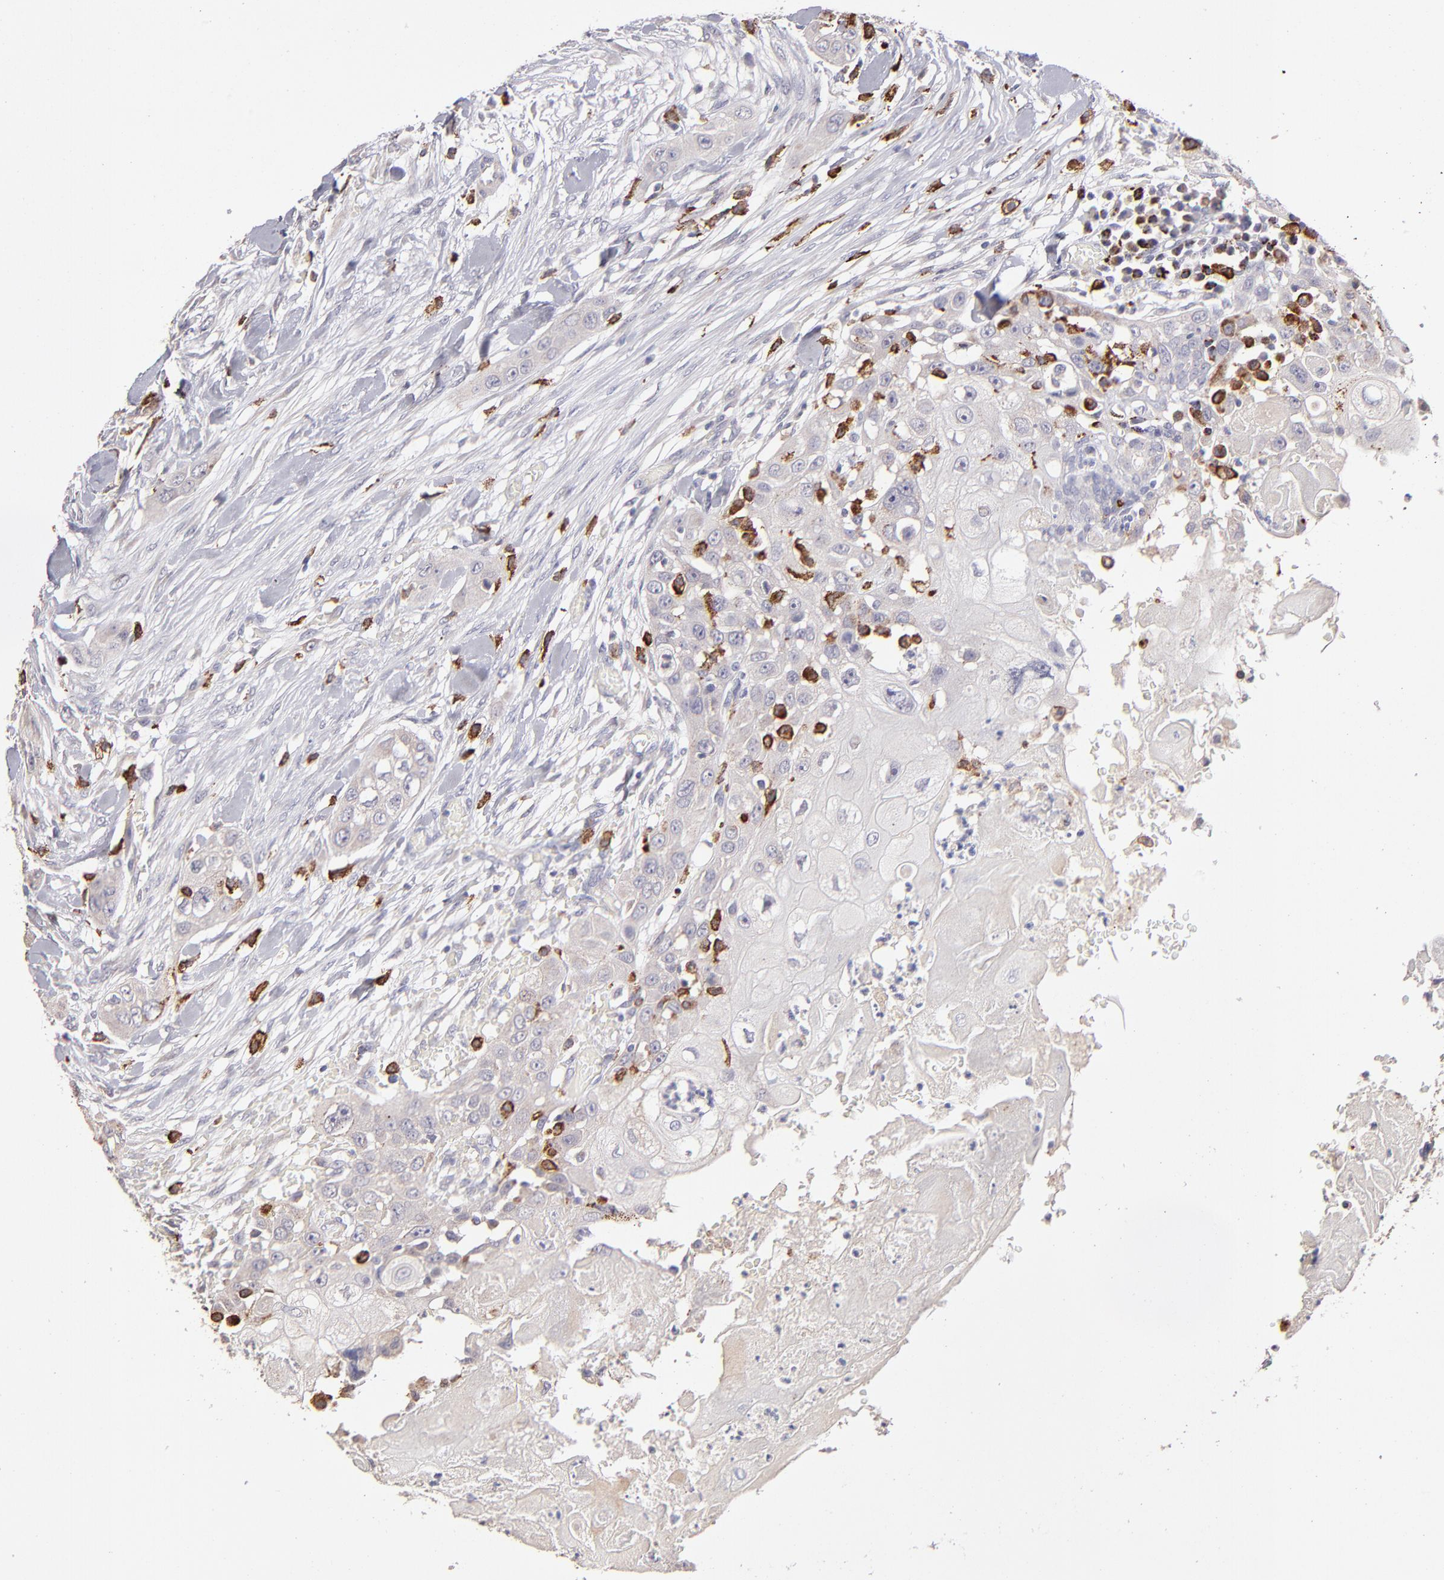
{"staining": {"intensity": "weak", "quantity": "<25%", "location": "cytoplasmic/membranous"}, "tissue": "head and neck cancer", "cell_type": "Tumor cells", "image_type": "cancer", "snomed": [{"axis": "morphology", "description": "Neoplasm, malignant, NOS"}, {"axis": "topography", "description": "Salivary gland"}, {"axis": "topography", "description": "Head-Neck"}], "caption": "Immunohistochemistry (IHC) micrograph of malignant neoplasm (head and neck) stained for a protein (brown), which shows no positivity in tumor cells.", "gene": "GLDC", "patient": {"sex": "male", "age": 43}}